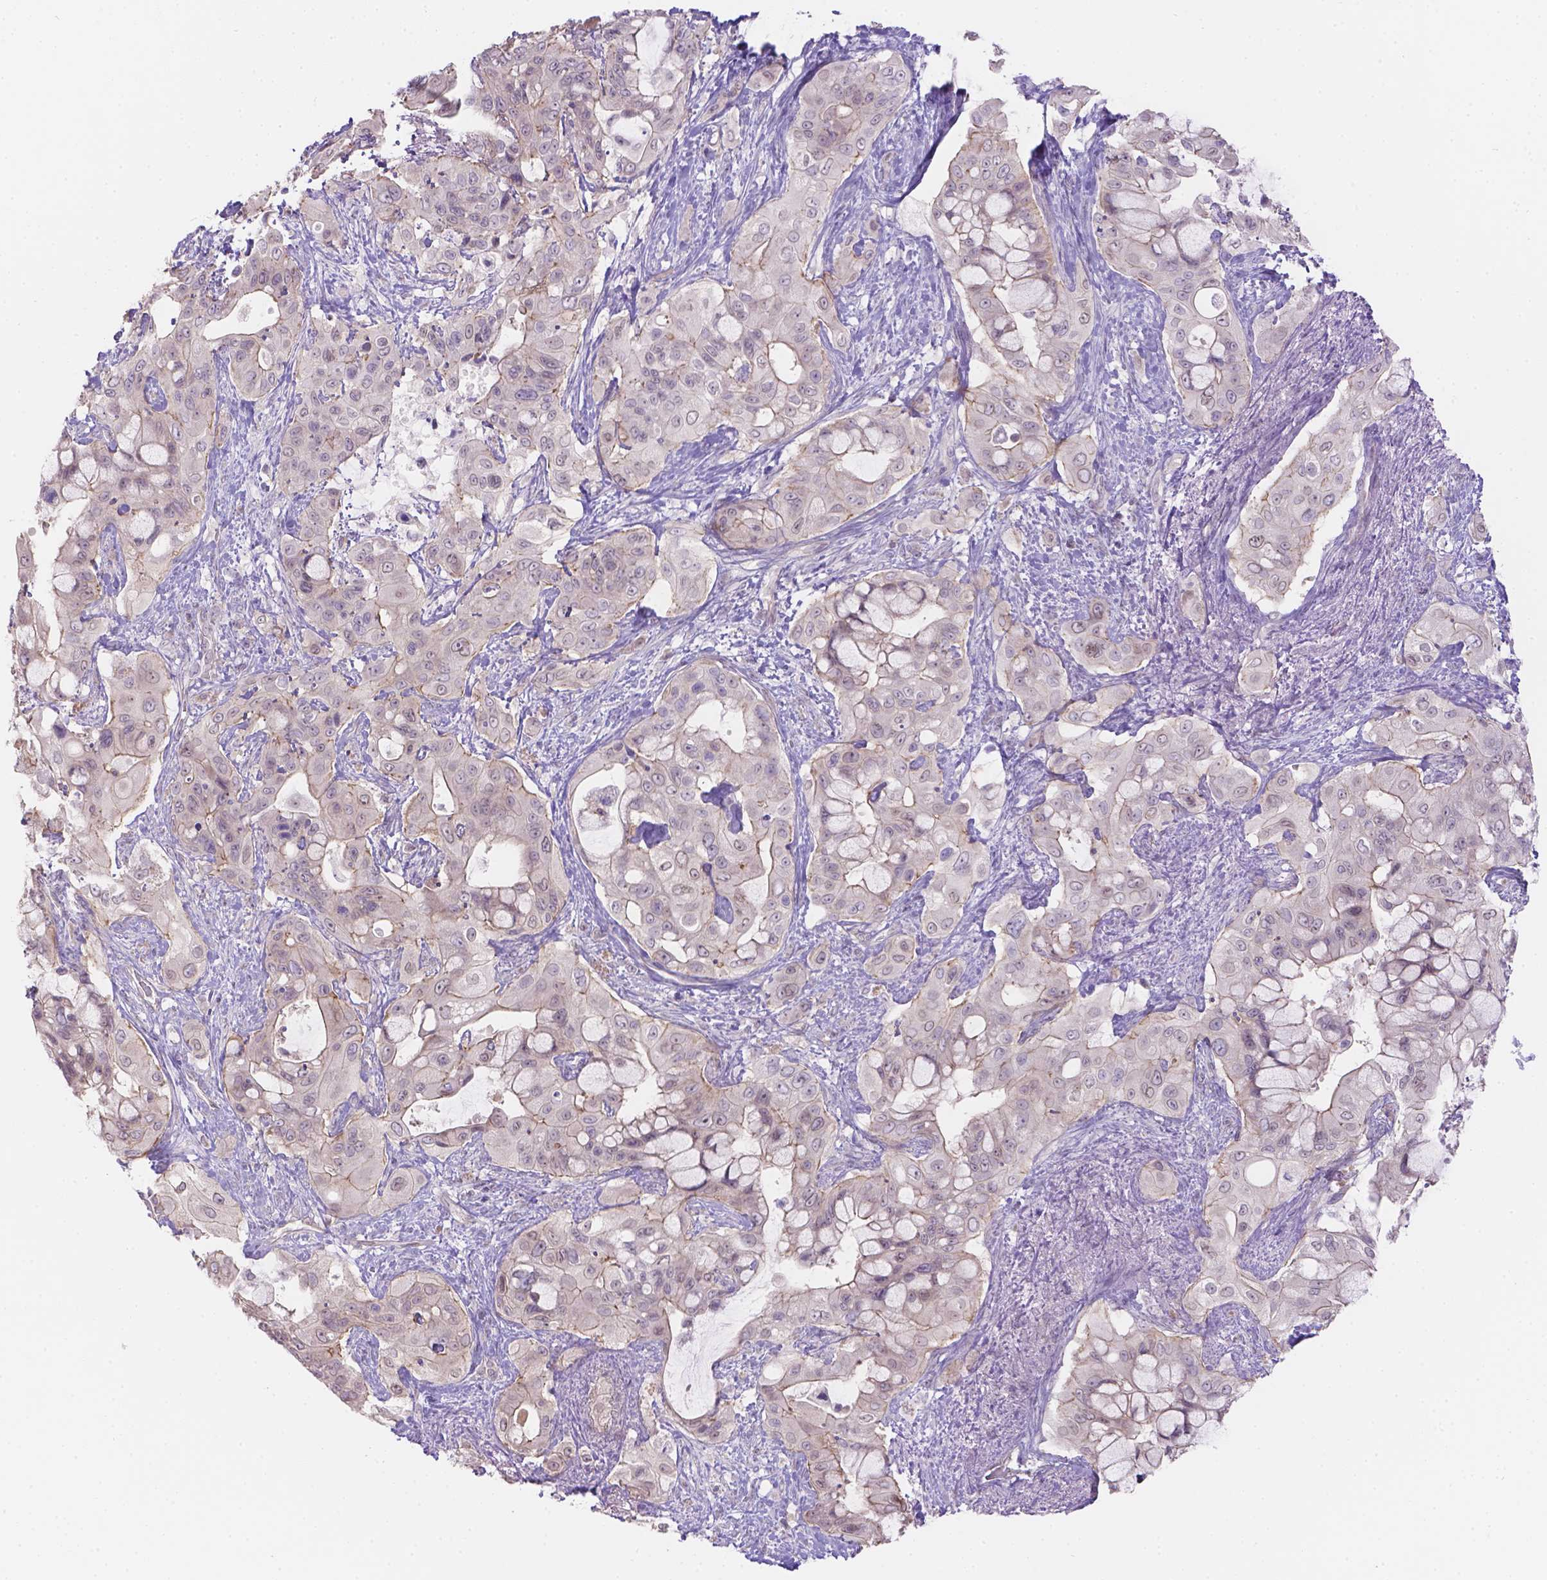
{"staining": {"intensity": "weak", "quantity": "25%-75%", "location": "cytoplasmic/membranous"}, "tissue": "pancreatic cancer", "cell_type": "Tumor cells", "image_type": "cancer", "snomed": [{"axis": "morphology", "description": "Adenocarcinoma, NOS"}, {"axis": "topography", "description": "Pancreas"}], "caption": "An IHC histopathology image of tumor tissue is shown. Protein staining in brown shows weak cytoplasmic/membranous positivity in adenocarcinoma (pancreatic) within tumor cells.", "gene": "CD96", "patient": {"sex": "male", "age": 71}}